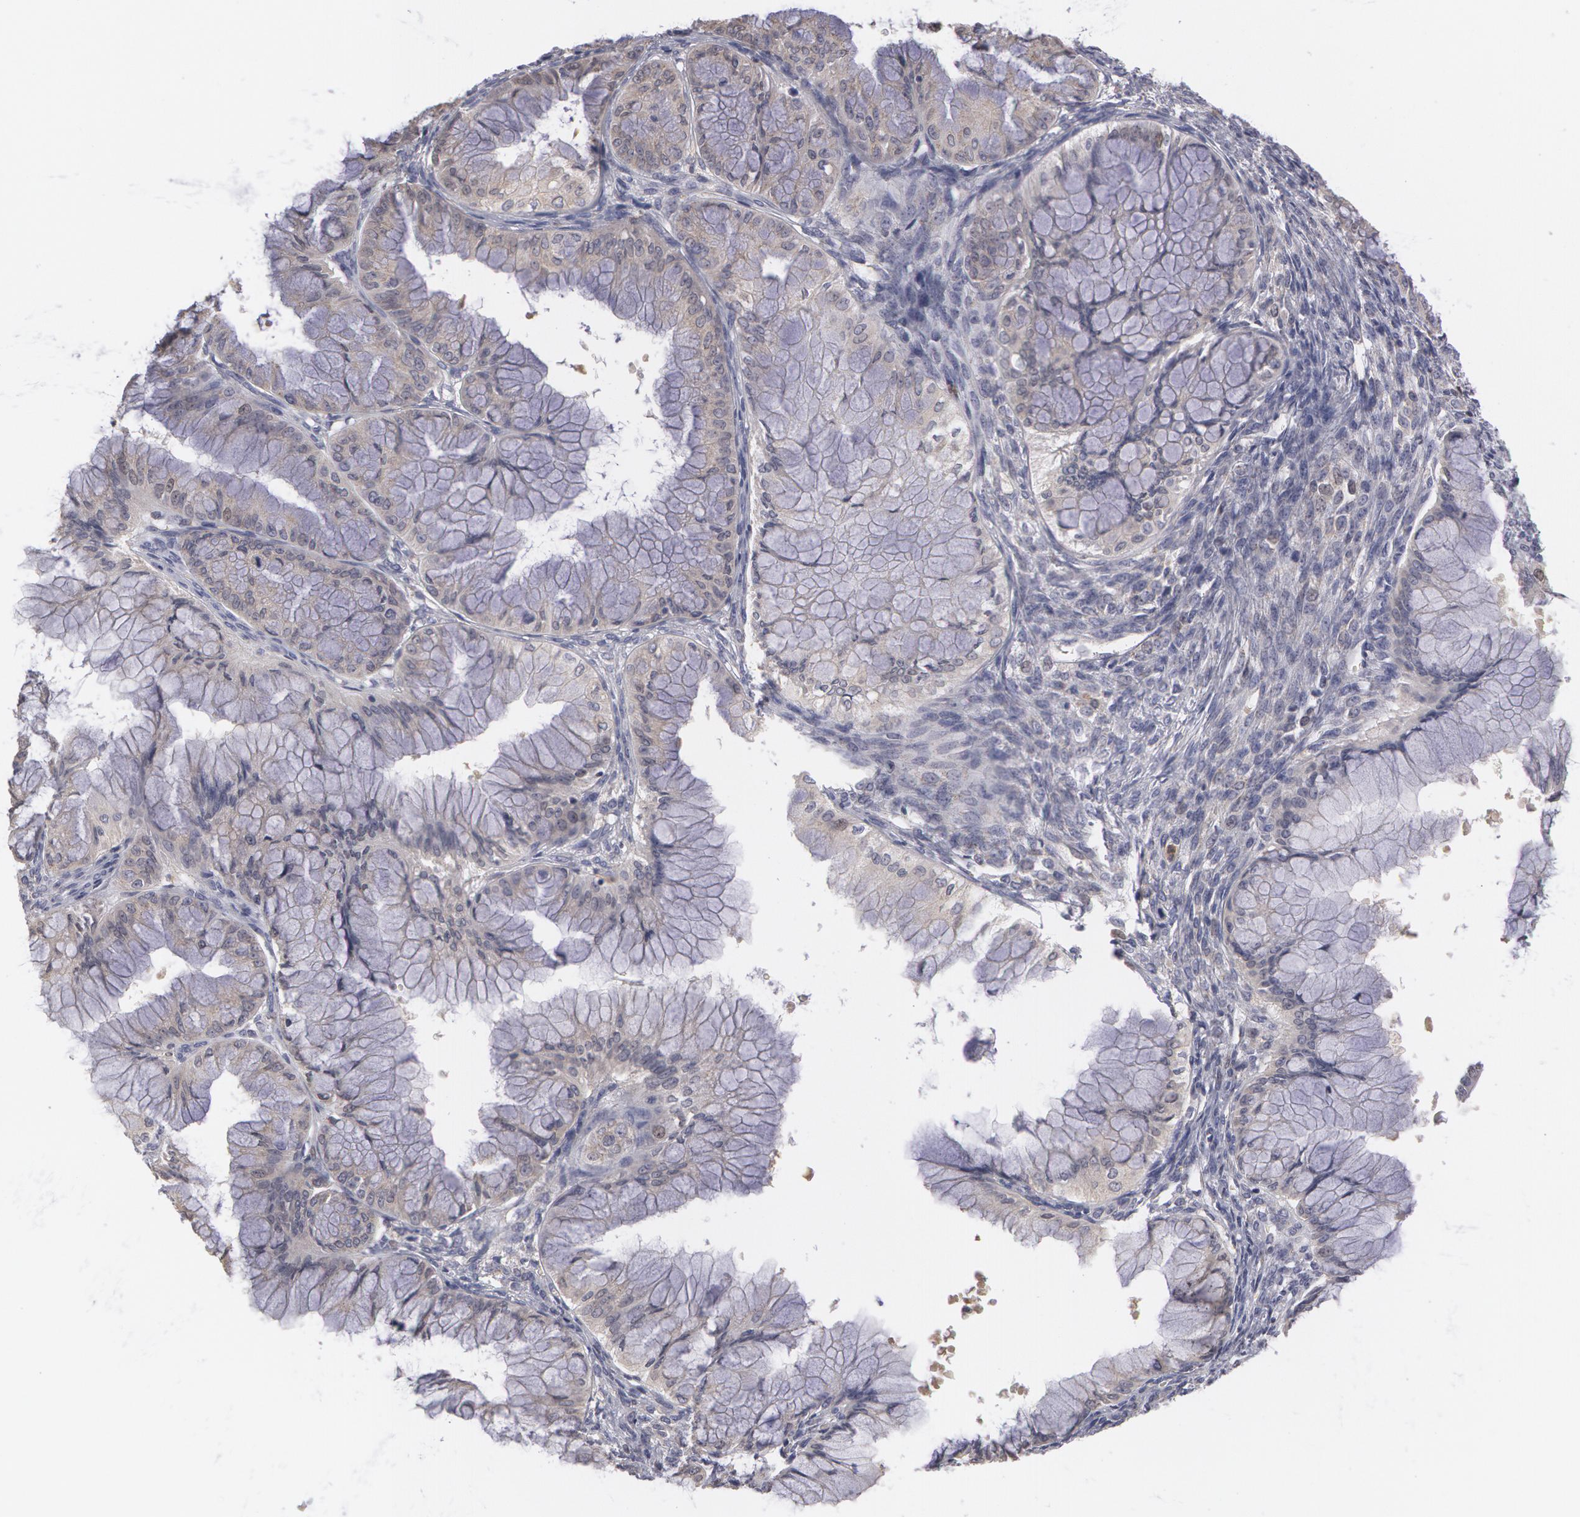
{"staining": {"intensity": "weak", "quantity": "25%-75%", "location": "cytoplasmic/membranous"}, "tissue": "ovarian cancer", "cell_type": "Tumor cells", "image_type": "cancer", "snomed": [{"axis": "morphology", "description": "Cystadenocarcinoma, mucinous, NOS"}, {"axis": "topography", "description": "Ovary"}], "caption": "Immunohistochemical staining of ovarian cancer reveals weak cytoplasmic/membranous protein positivity in about 25%-75% of tumor cells. (DAB = brown stain, brightfield microscopy at high magnification).", "gene": "CAT", "patient": {"sex": "female", "age": 63}}